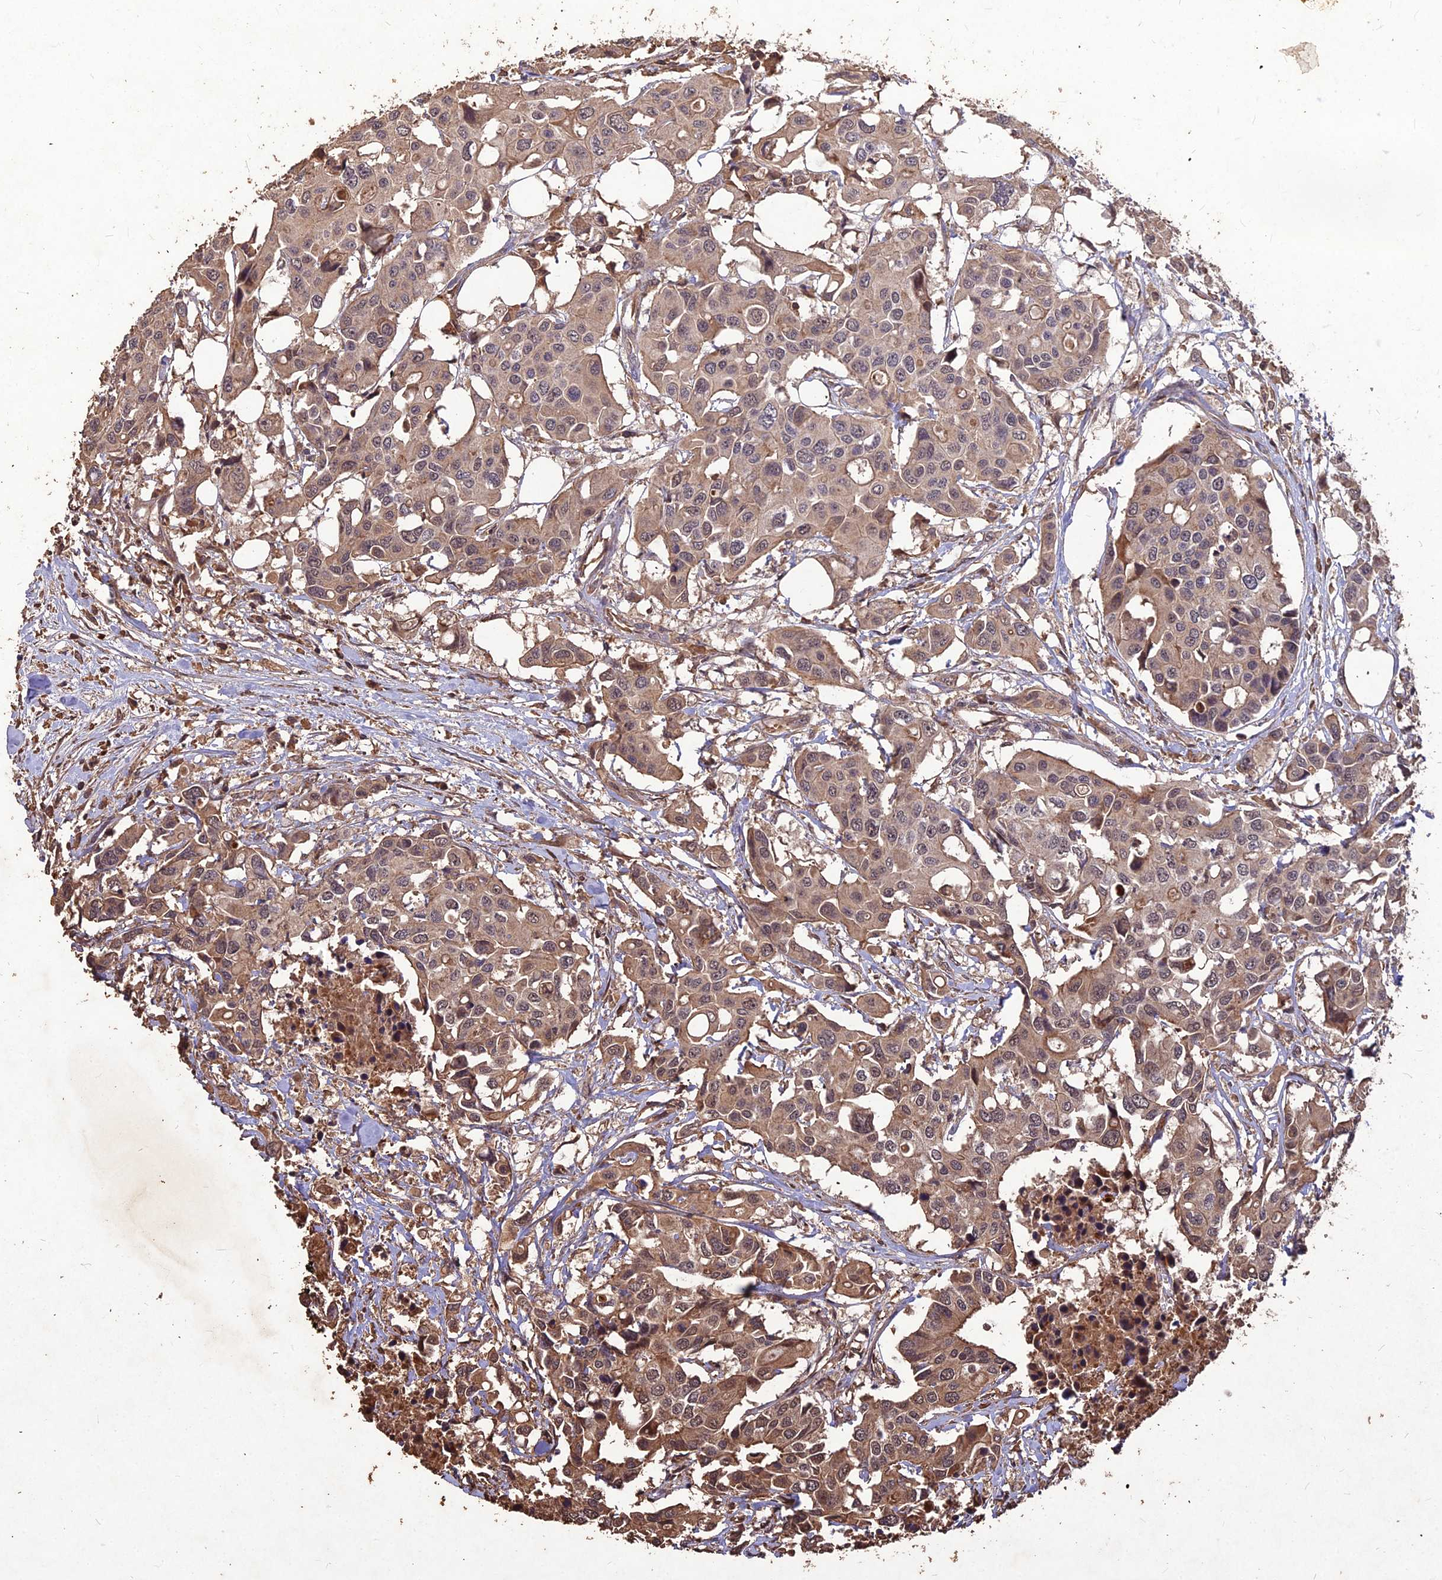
{"staining": {"intensity": "moderate", "quantity": ">75%", "location": "cytoplasmic/membranous,nuclear"}, "tissue": "colorectal cancer", "cell_type": "Tumor cells", "image_type": "cancer", "snomed": [{"axis": "morphology", "description": "Adenocarcinoma, NOS"}, {"axis": "topography", "description": "Colon"}], "caption": "Immunohistochemistry (DAB (3,3'-diaminobenzidine)) staining of colorectal cancer (adenocarcinoma) shows moderate cytoplasmic/membranous and nuclear protein staining in approximately >75% of tumor cells.", "gene": "SYMPK", "patient": {"sex": "male", "age": 77}}